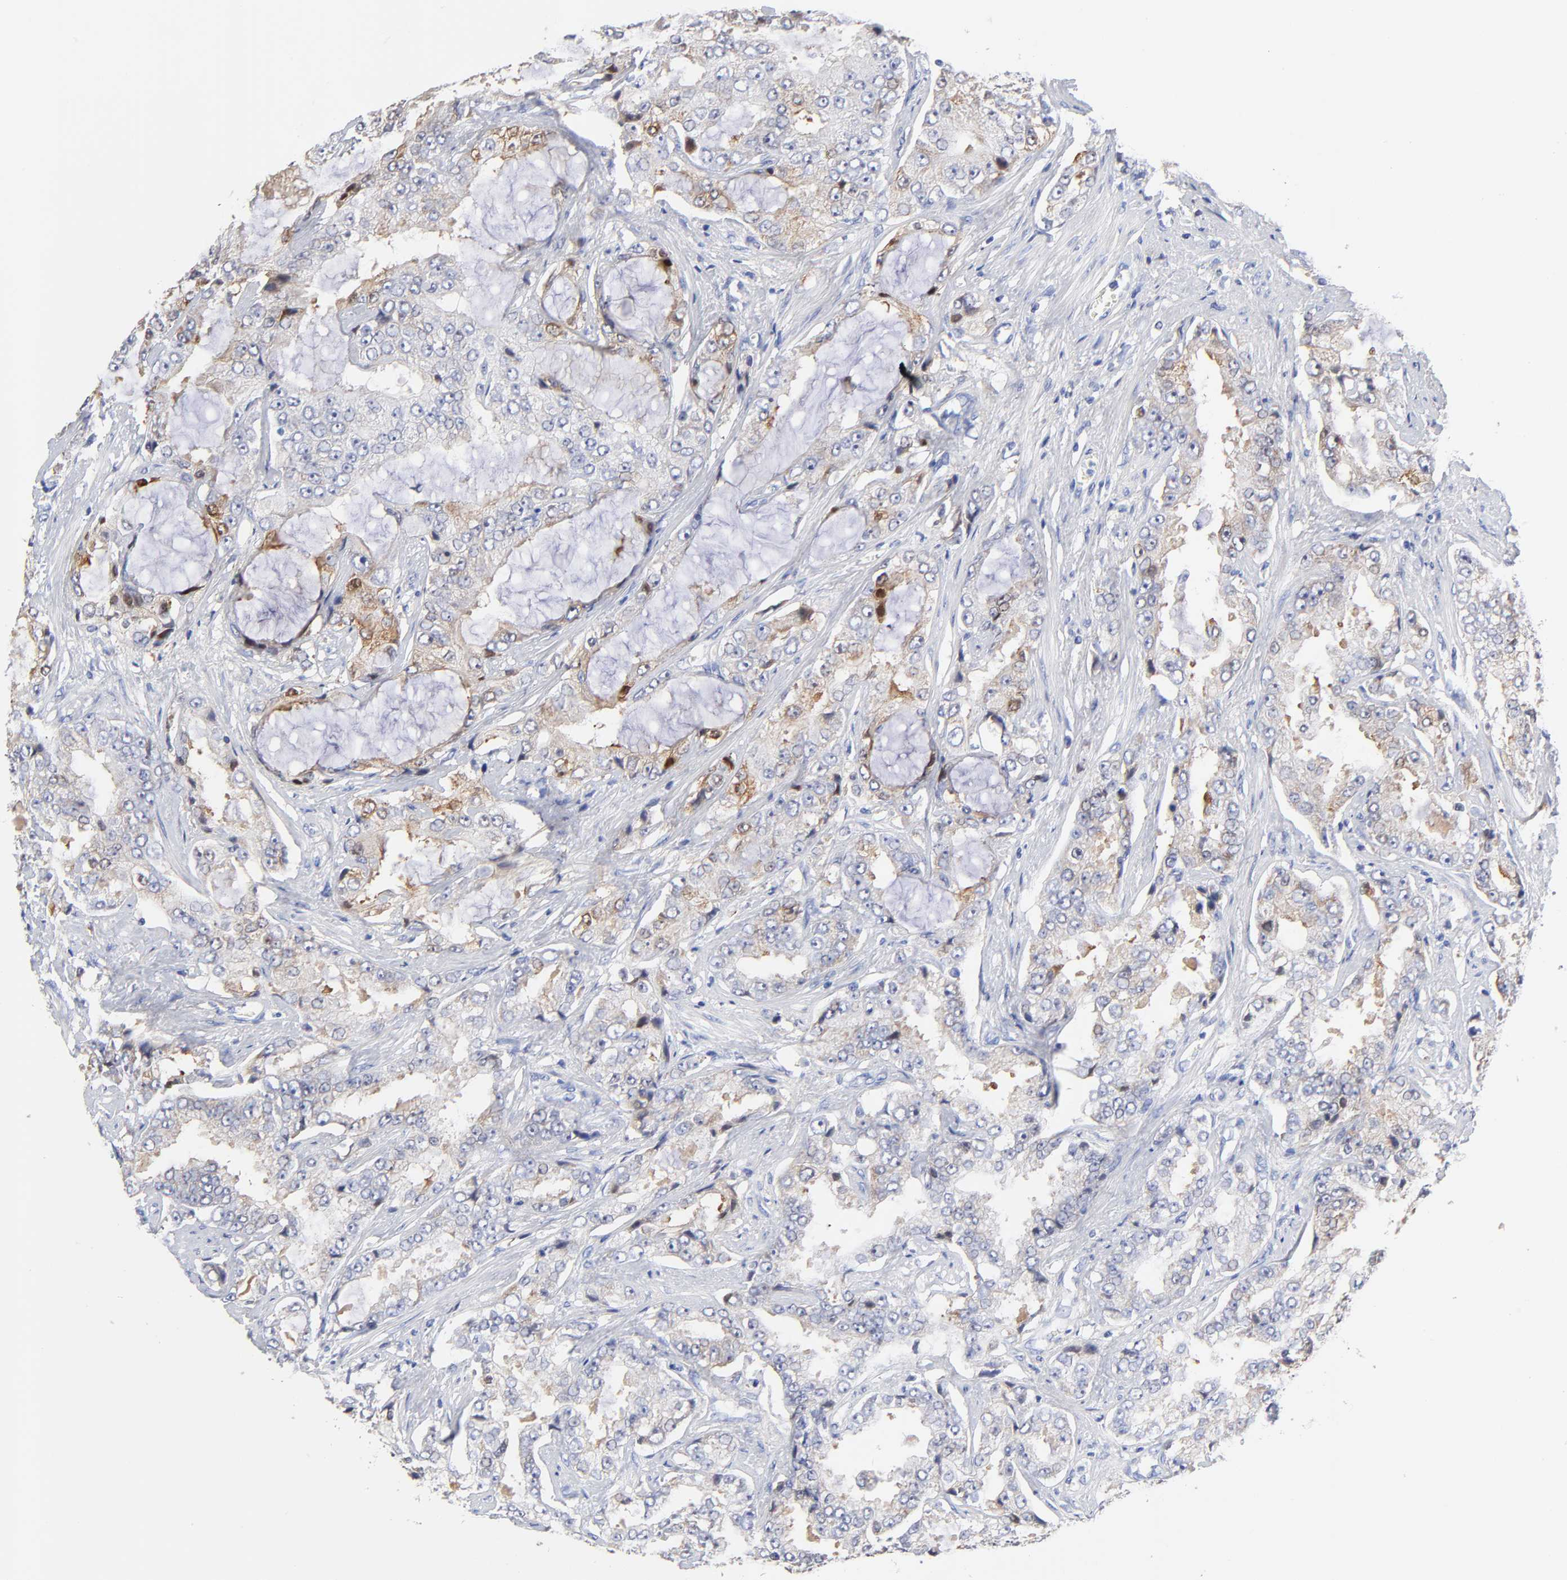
{"staining": {"intensity": "weak", "quantity": "25%-75%", "location": "cytoplasmic/membranous"}, "tissue": "prostate cancer", "cell_type": "Tumor cells", "image_type": "cancer", "snomed": [{"axis": "morphology", "description": "Adenocarcinoma, High grade"}, {"axis": "topography", "description": "Prostate"}], "caption": "A brown stain shows weak cytoplasmic/membranous staining of a protein in human adenocarcinoma (high-grade) (prostate) tumor cells. Using DAB (3,3'-diaminobenzidine) (brown) and hematoxylin (blue) stains, captured at high magnification using brightfield microscopy.", "gene": "IGLV3-10", "patient": {"sex": "male", "age": 73}}